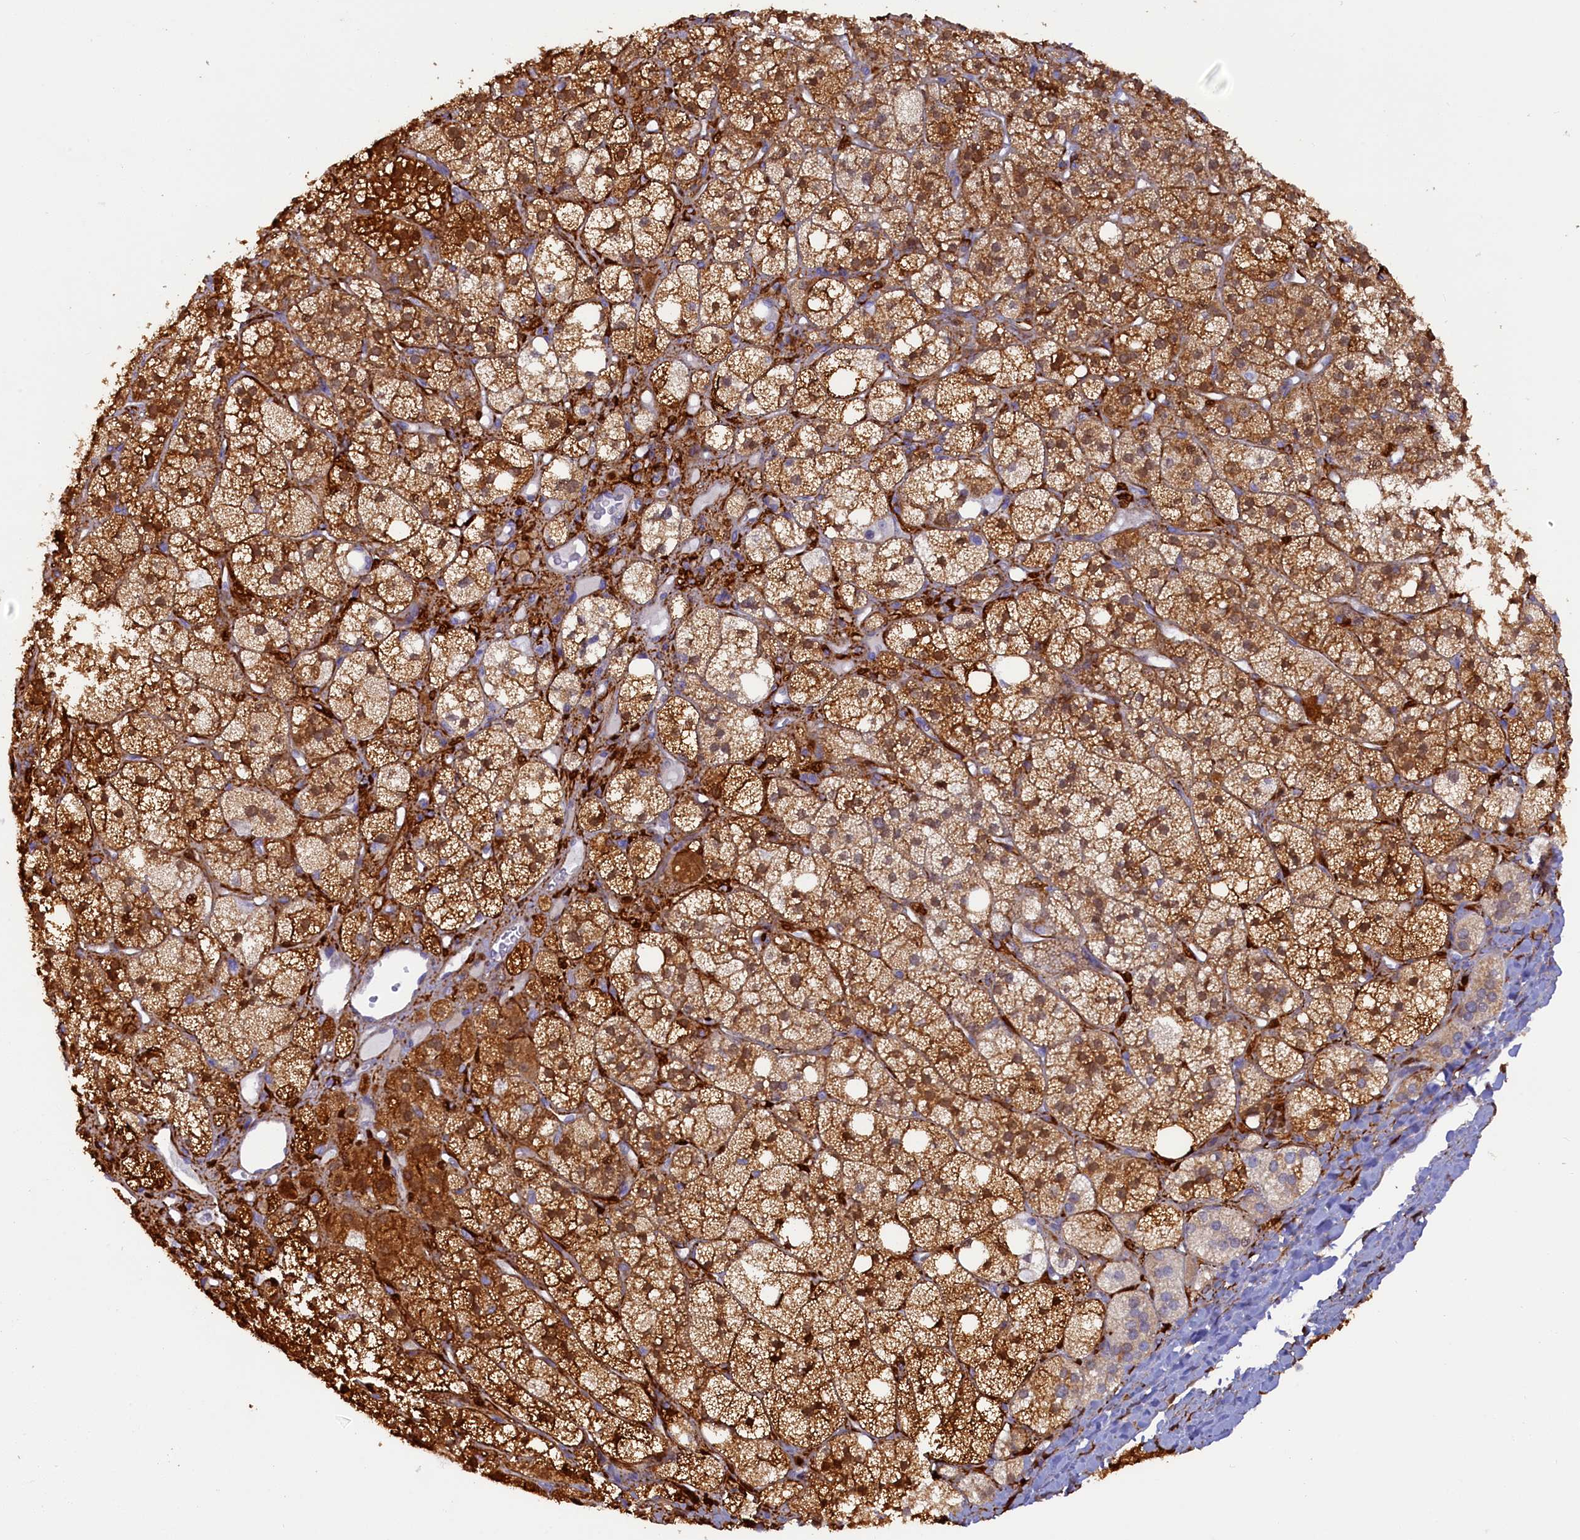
{"staining": {"intensity": "strong", "quantity": ">75%", "location": "cytoplasmic/membranous,nuclear"}, "tissue": "adrenal gland", "cell_type": "Glandular cells", "image_type": "normal", "snomed": [{"axis": "morphology", "description": "Normal tissue, NOS"}, {"axis": "topography", "description": "Adrenal gland"}], "caption": "Strong cytoplasmic/membranous,nuclear protein expression is identified in approximately >75% of glandular cells in adrenal gland.", "gene": "POGLUT3", "patient": {"sex": "male", "age": 61}}